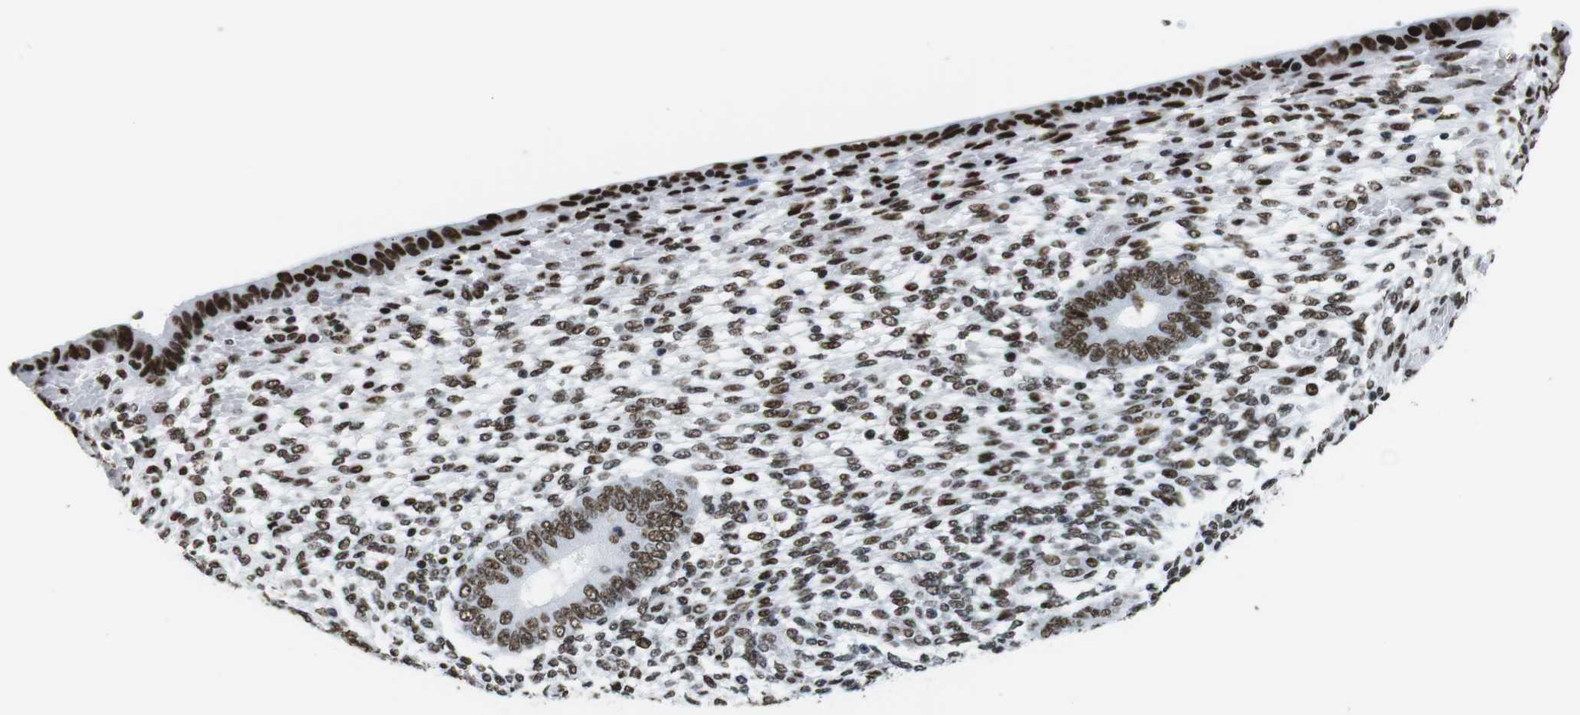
{"staining": {"intensity": "moderate", "quantity": ">75%", "location": "nuclear"}, "tissue": "endometrium", "cell_type": "Cells in endometrial stroma", "image_type": "normal", "snomed": [{"axis": "morphology", "description": "Normal tissue, NOS"}, {"axis": "topography", "description": "Endometrium"}], "caption": "Endometrium stained with DAB IHC reveals medium levels of moderate nuclear staining in about >75% of cells in endometrial stroma.", "gene": "CITED2", "patient": {"sex": "female", "age": 42}}